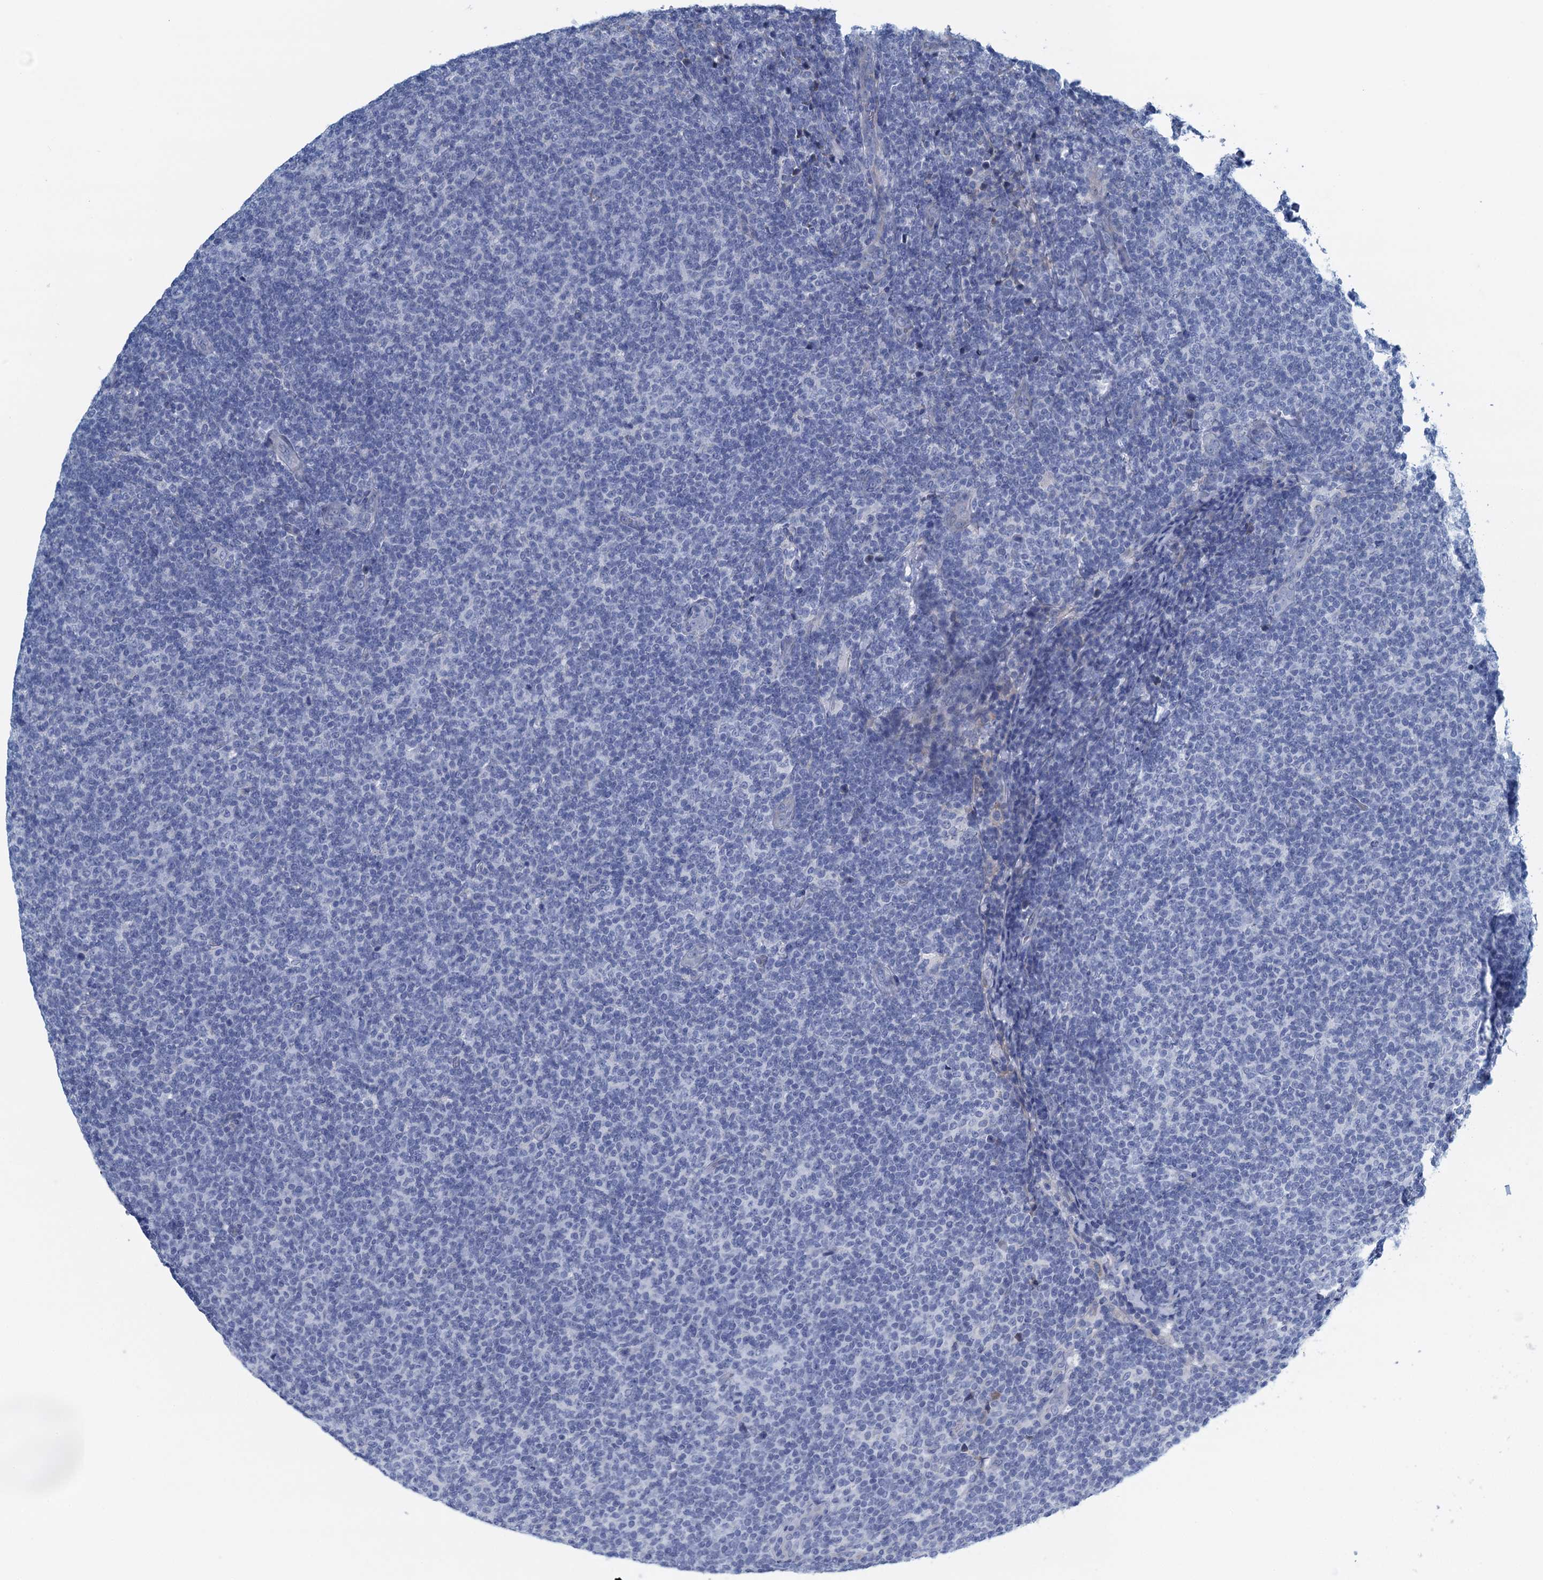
{"staining": {"intensity": "negative", "quantity": "none", "location": "none"}, "tissue": "lymphoma", "cell_type": "Tumor cells", "image_type": "cancer", "snomed": [{"axis": "morphology", "description": "Malignant lymphoma, non-Hodgkin's type, Low grade"}, {"axis": "topography", "description": "Lymph node"}], "caption": "The histopathology image displays no staining of tumor cells in malignant lymphoma, non-Hodgkin's type (low-grade).", "gene": "C10orf88", "patient": {"sex": "male", "age": 66}}